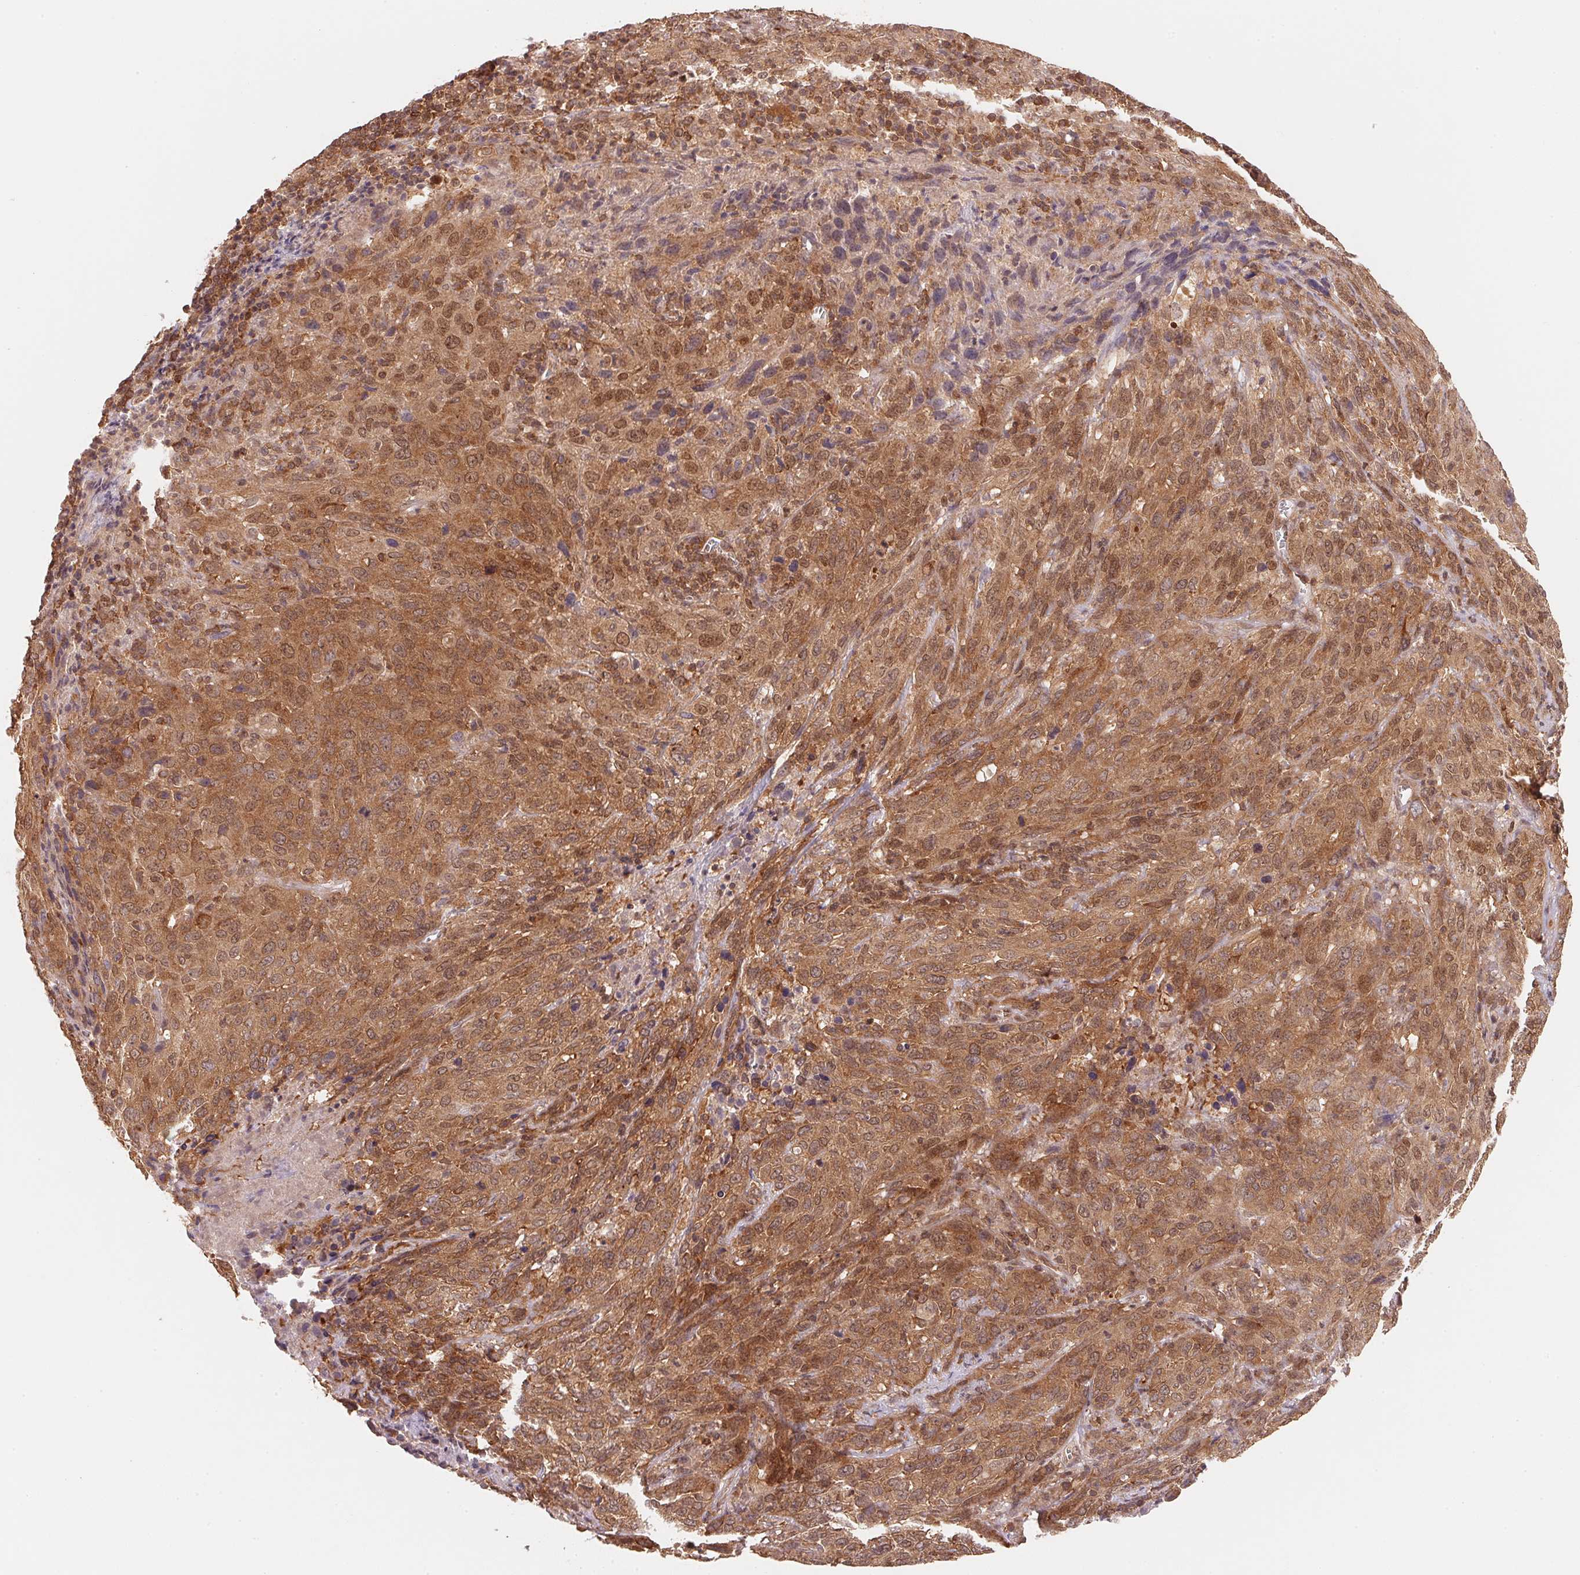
{"staining": {"intensity": "moderate", "quantity": ">75%", "location": "cytoplasmic/membranous,nuclear"}, "tissue": "cervical cancer", "cell_type": "Tumor cells", "image_type": "cancer", "snomed": [{"axis": "morphology", "description": "Squamous cell carcinoma, NOS"}, {"axis": "topography", "description": "Cervix"}], "caption": "This is a photomicrograph of IHC staining of cervical squamous cell carcinoma, which shows moderate positivity in the cytoplasmic/membranous and nuclear of tumor cells.", "gene": "CCDC102B", "patient": {"sex": "female", "age": 51}}